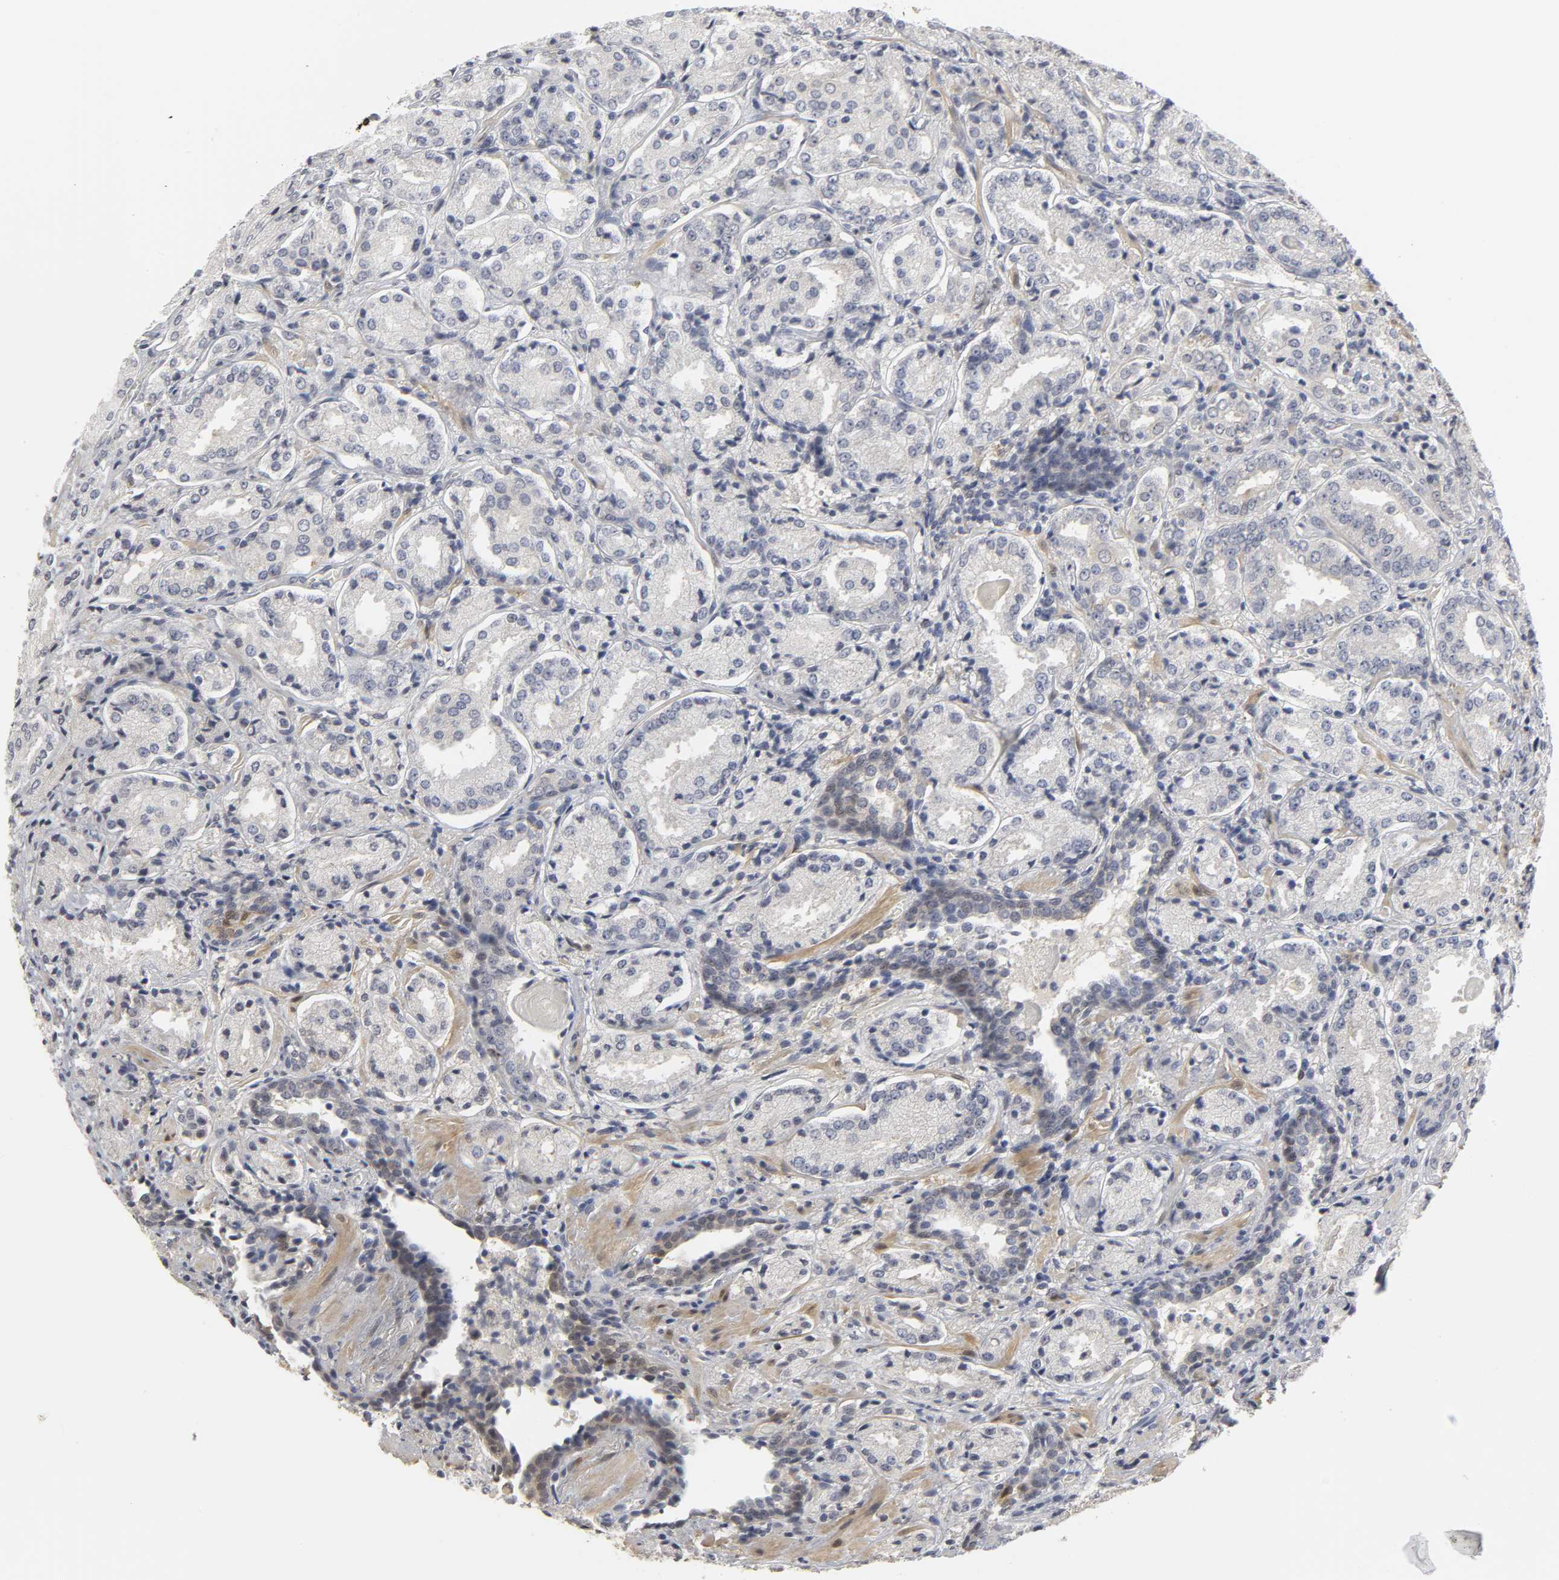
{"staining": {"intensity": "negative", "quantity": "none", "location": "none"}, "tissue": "prostate cancer", "cell_type": "Tumor cells", "image_type": "cancer", "snomed": [{"axis": "morphology", "description": "Adenocarcinoma, High grade"}, {"axis": "topography", "description": "Prostate"}], "caption": "Immunohistochemistry histopathology image of neoplastic tissue: human prostate high-grade adenocarcinoma stained with DAB (3,3'-diaminobenzidine) displays no significant protein expression in tumor cells. (DAB immunohistochemistry visualized using brightfield microscopy, high magnification).", "gene": "PDLIM3", "patient": {"sex": "male", "age": 58}}